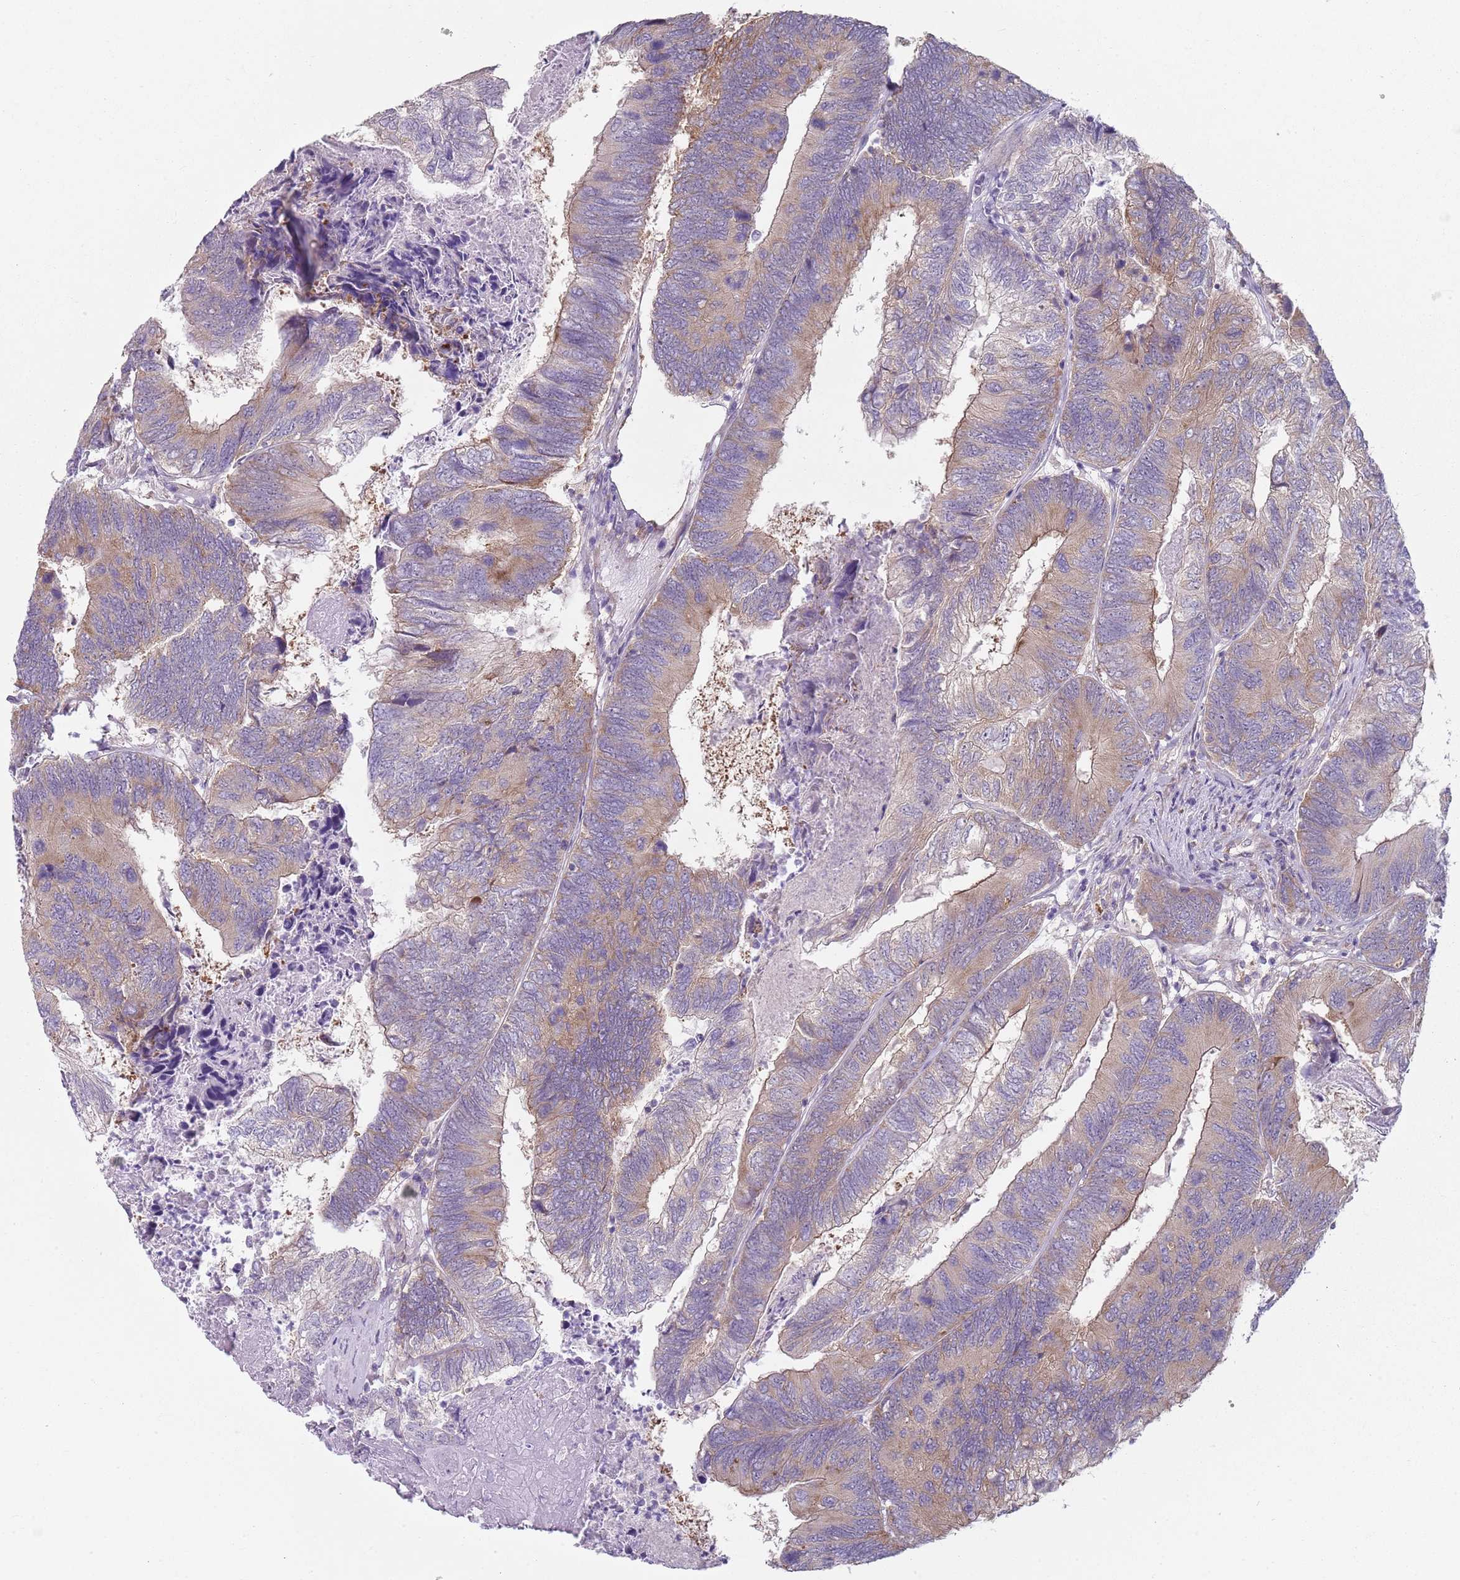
{"staining": {"intensity": "moderate", "quantity": "25%-75%", "location": "cytoplasmic/membranous"}, "tissue": "colorectal cancer", "cell_type": "Tumor cells", "image_type": "cancer", "snomed": [{"axis": "morphology", "description": "Adenocarcinoma, NOS"}, {"axis": "topography", "description": "Colon"}], "caption": "Colorectal adenocarcinoma stained for a protein (brown) reveals moderate cytoplasmic/membranous positive expression in about 25%-75% of tumor cells.", "gene": "SLC26A6", "patient": {"sex": "female", "age": 67}}